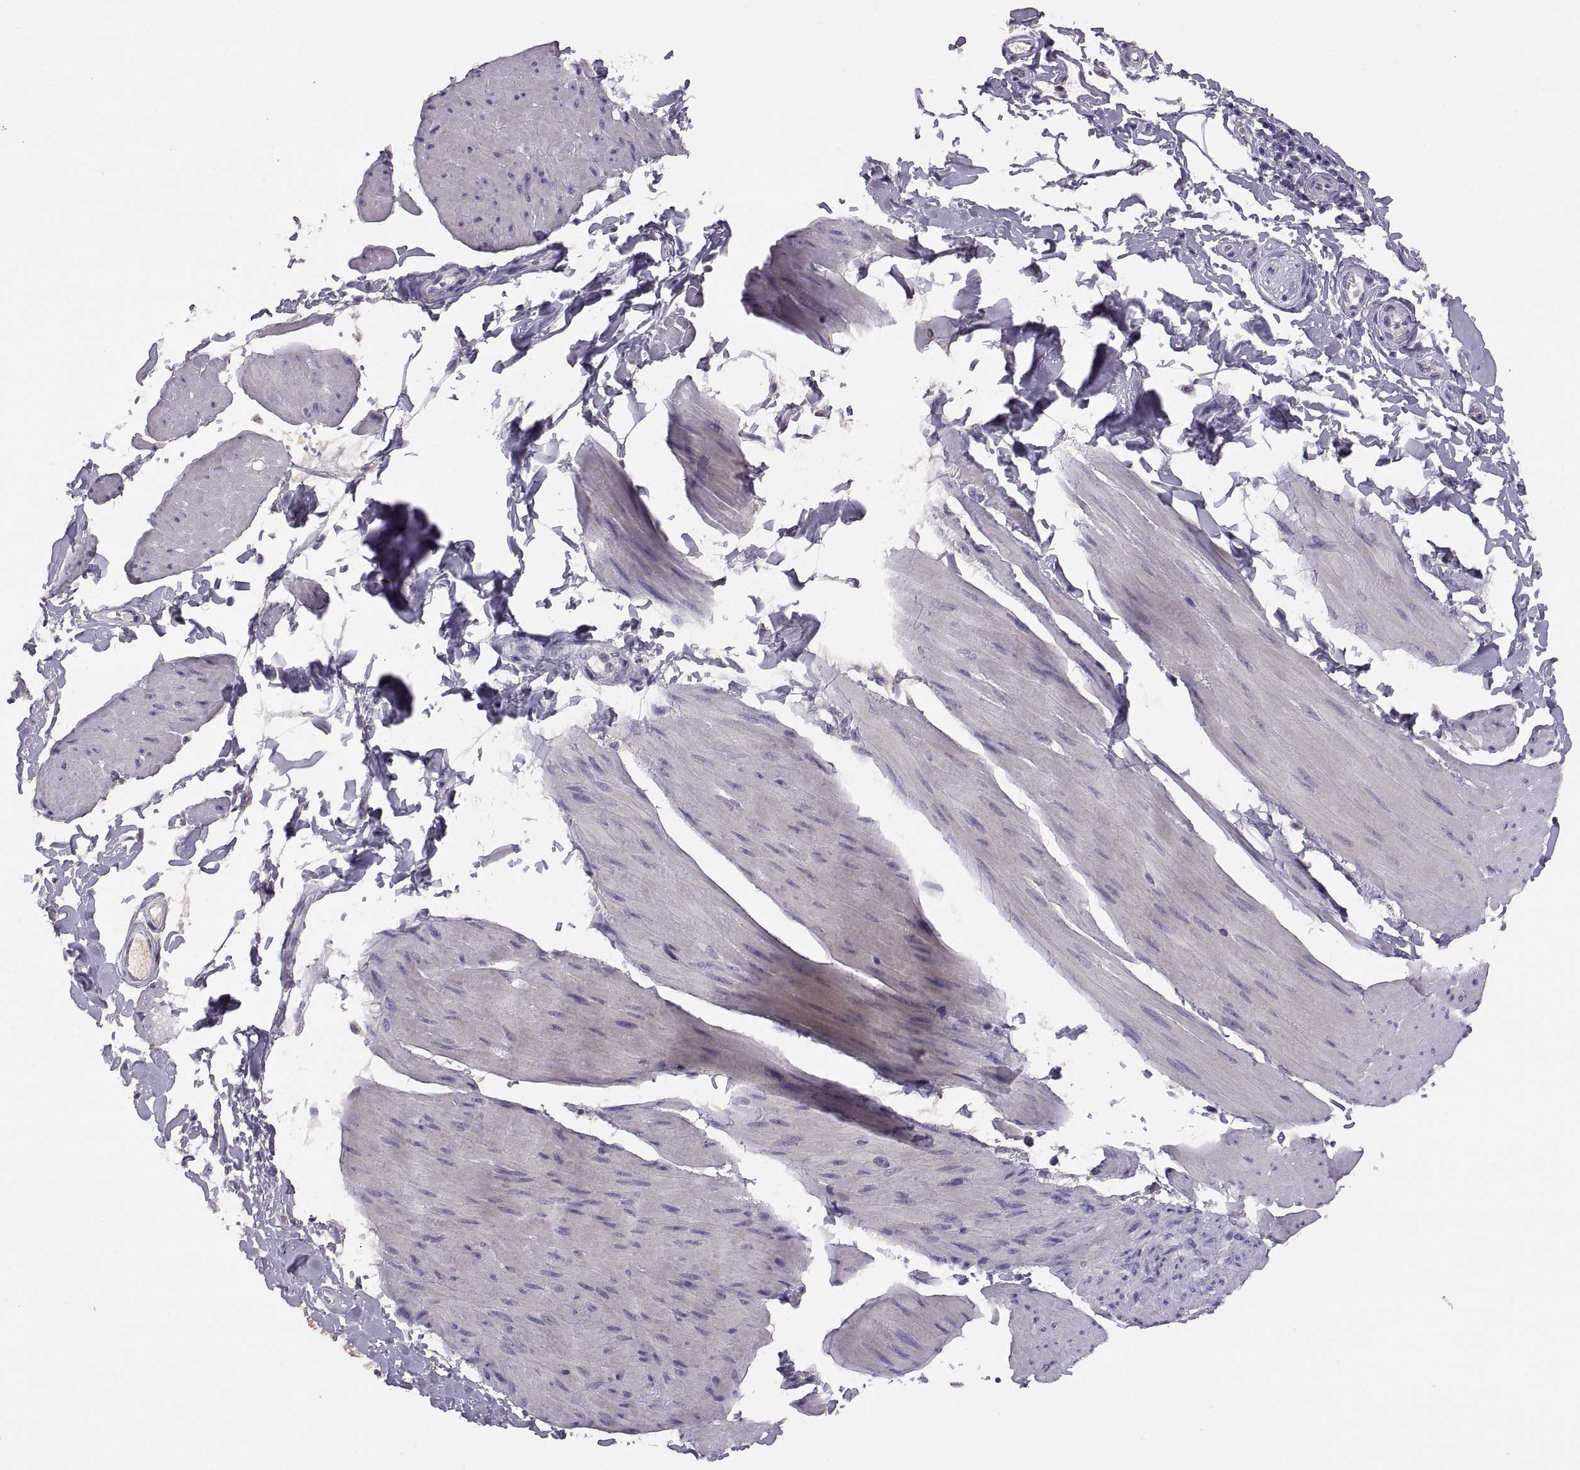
{"staining": {"intensity": "negative", "quantity": "none", "location": "none"}, "tissue": "smooth muscle", "cell_type": "Smooth muscle cells", "image_type": "normal", "snomed": [{"axis": "morphology", "description": "Normal tissue, NOS"}, {"axis": "topography", "description": "Adipose tissue"}, {"axis": "topography", "description": "Smooth muscle"}, {"axis": "topography", "description": "Peripheral nerve tissue"}], "caption": "IHC of unremarkable human smooth muscle reveals no staining in smooth muscle cells.", "gene": "TBX19", "patient": {"sex": "male", "age": 83}}